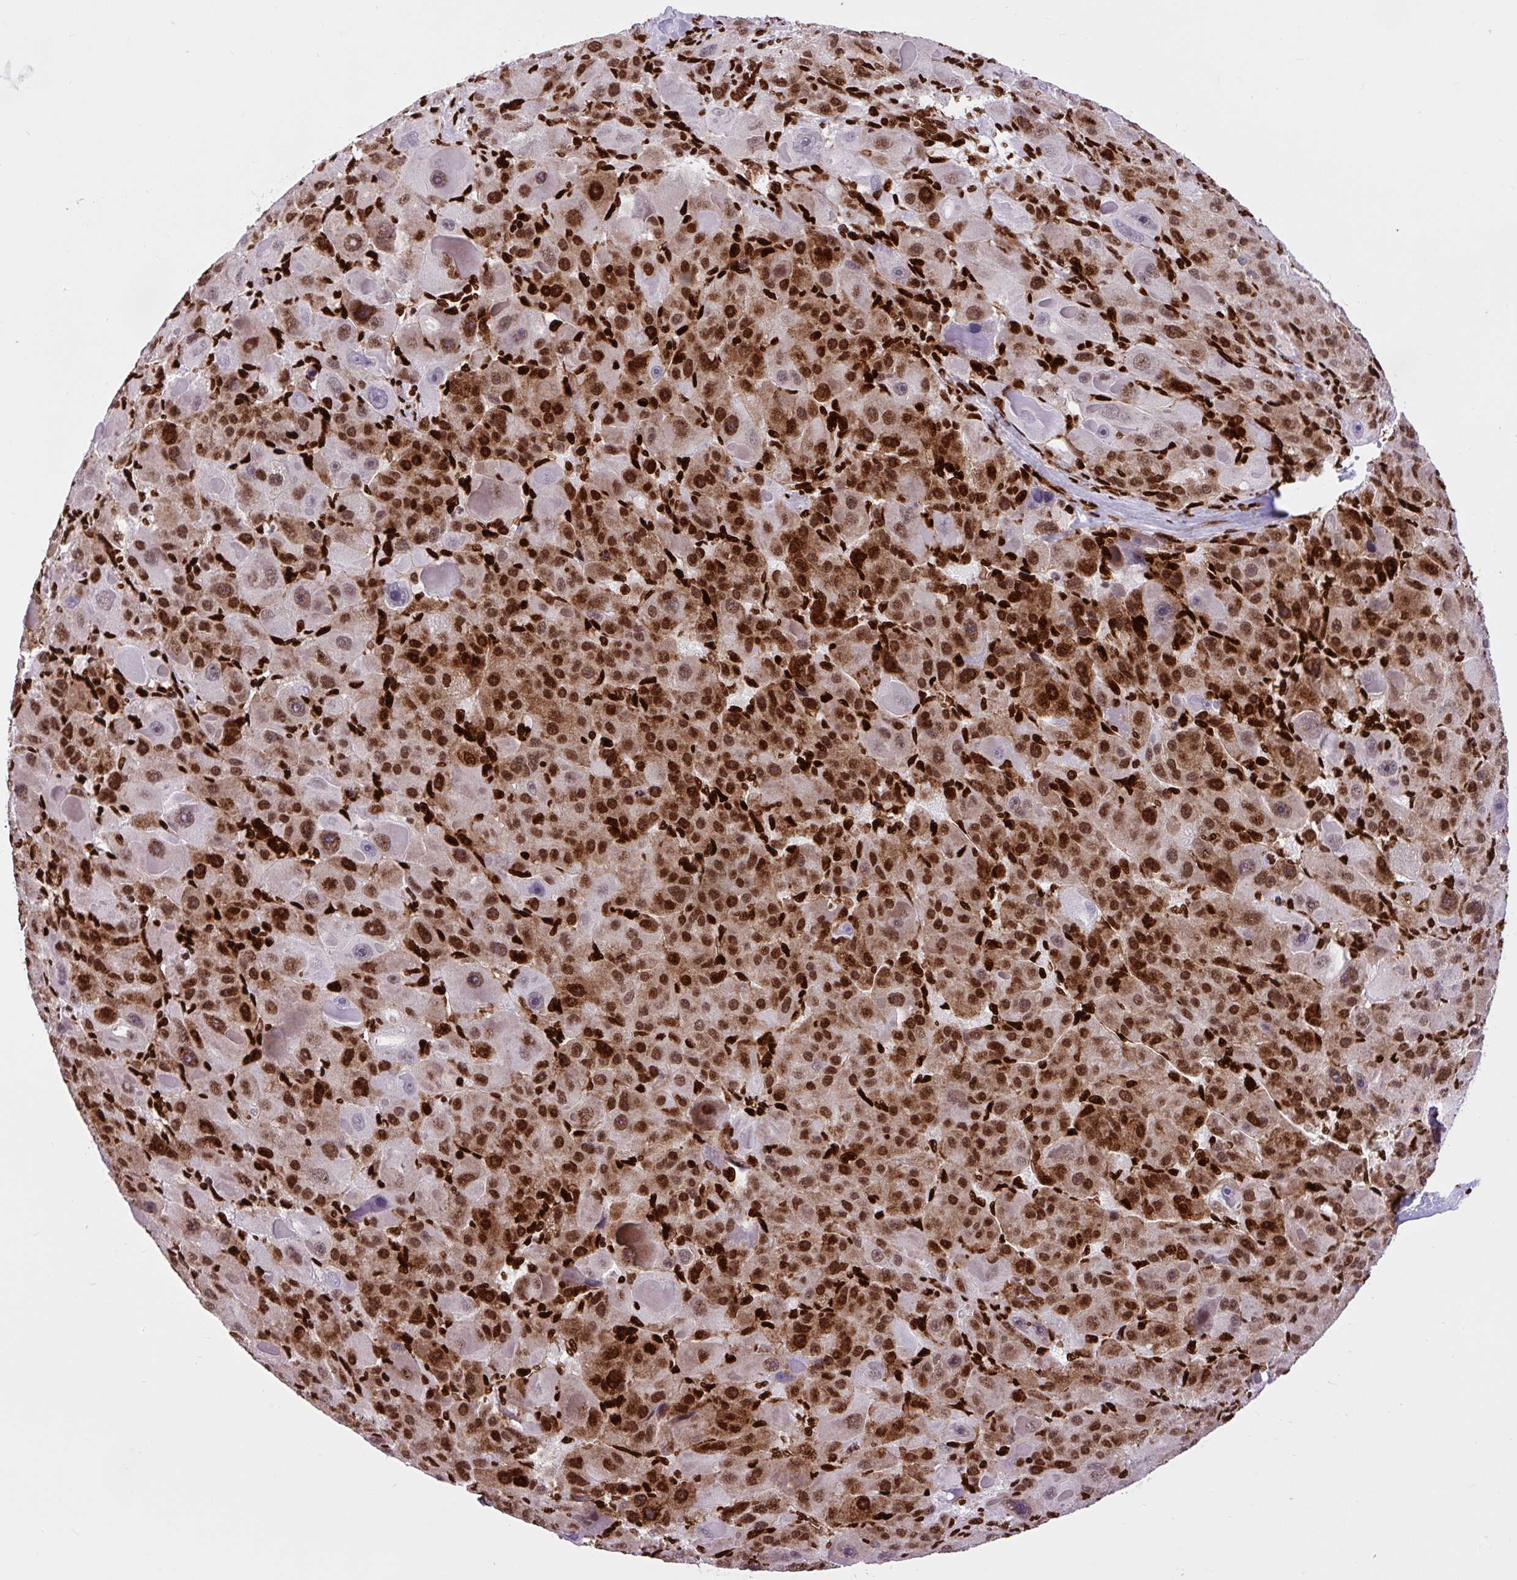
{"staining": {"intensity": "strong", "quantity": ">75%", "location": "nuclear"}, "tissue": "liver cancer", "cell_type": "Tumor cells", "image_type": "cancer", "snomed": [{"axis": "morphology", "description": "Carcinoma, Hepatocellular, NOS"}, {"axis": "topography", "description": "Liver"}], "caption": "IHC micrograph of liver hepatocellular carcinoma stained for a protein (brown), which reveals high levels of strong nuclear expression in about >75% of tumor cells.", "gene": "FUS", "patient": {"sex": "male", "age": 76}}